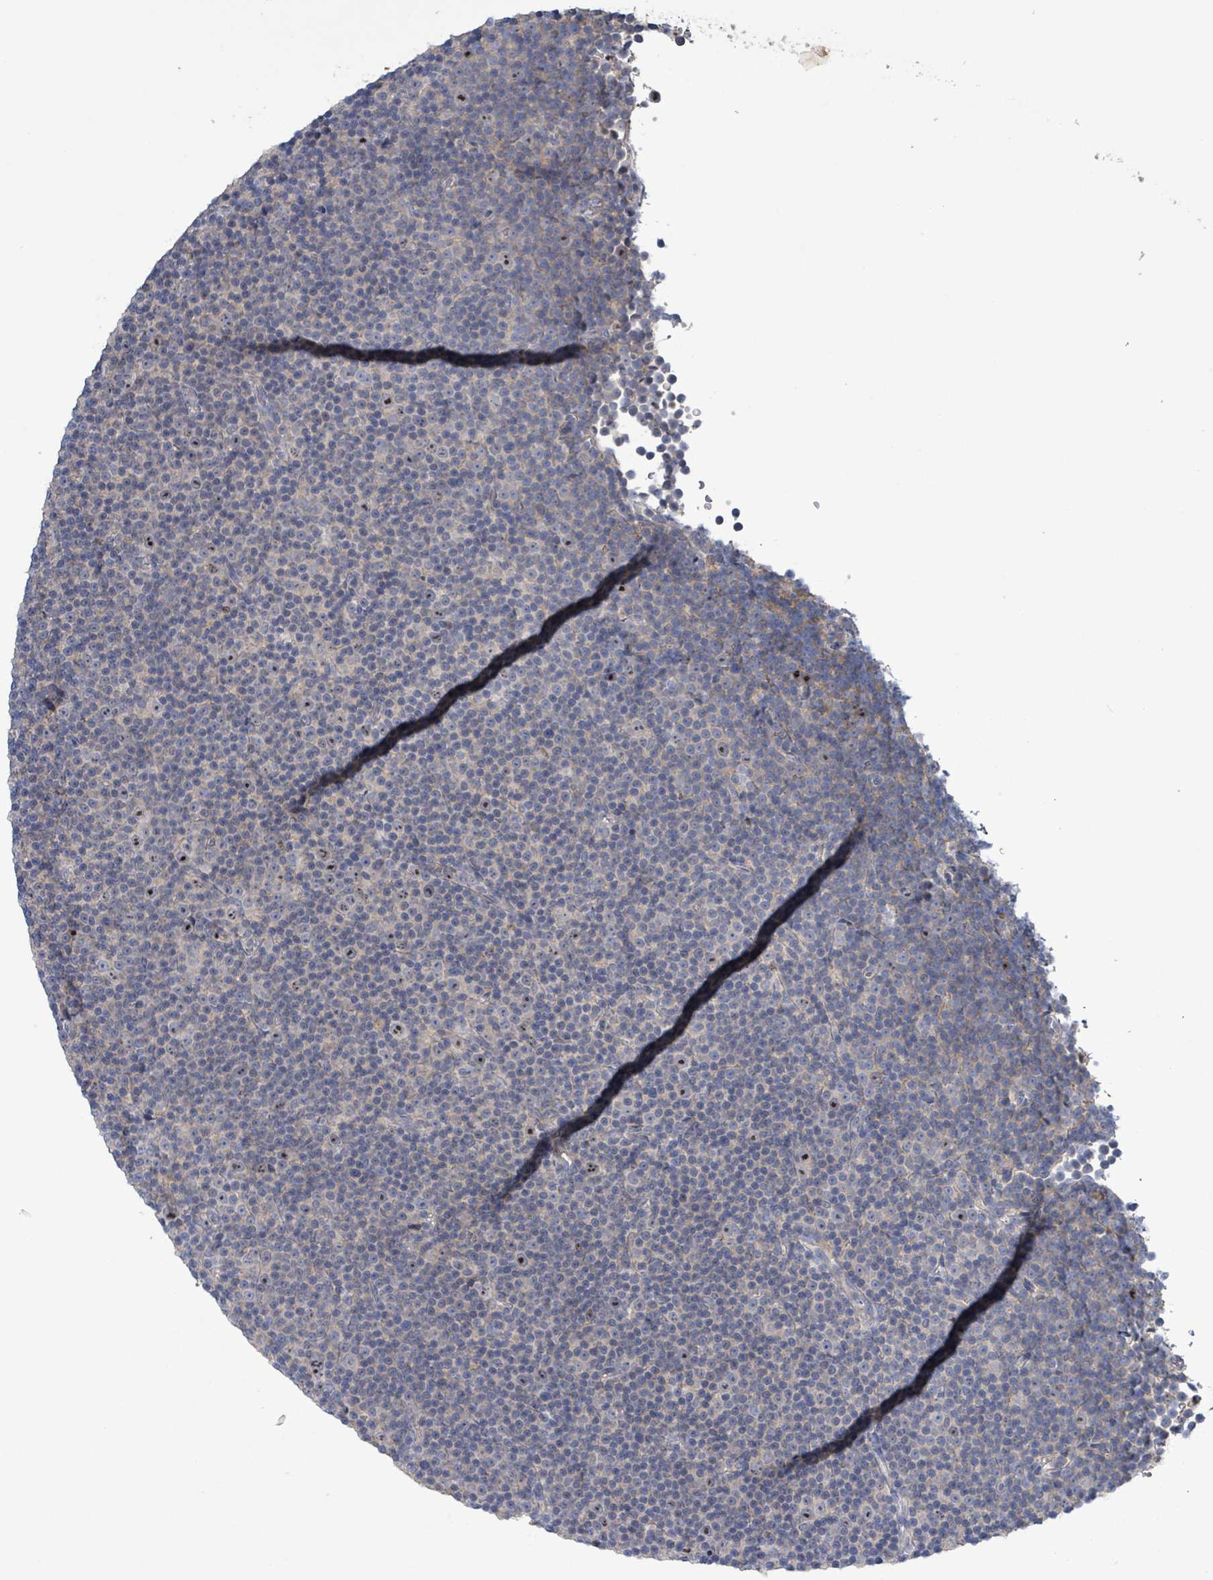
{"staining": {"intensity": "negative", "quantity": "none", "location": "none"}, "tissue": "lymphoma", "cell_type": "Tumor cells", "image_type": "cancer", "snomed": [{"axis": "morphology", "description": "Malignant lymphoma, non-Hodgkin's type, Low grade"}, {"axis": "topography", "description": "Lymph node"}], "caption": "Human lymphoma stained for a protein using immunohistochemistry displays no positivity in tumor cells.", "gene": "KRAS", "patient": {"sex": "female", "age": 67}}